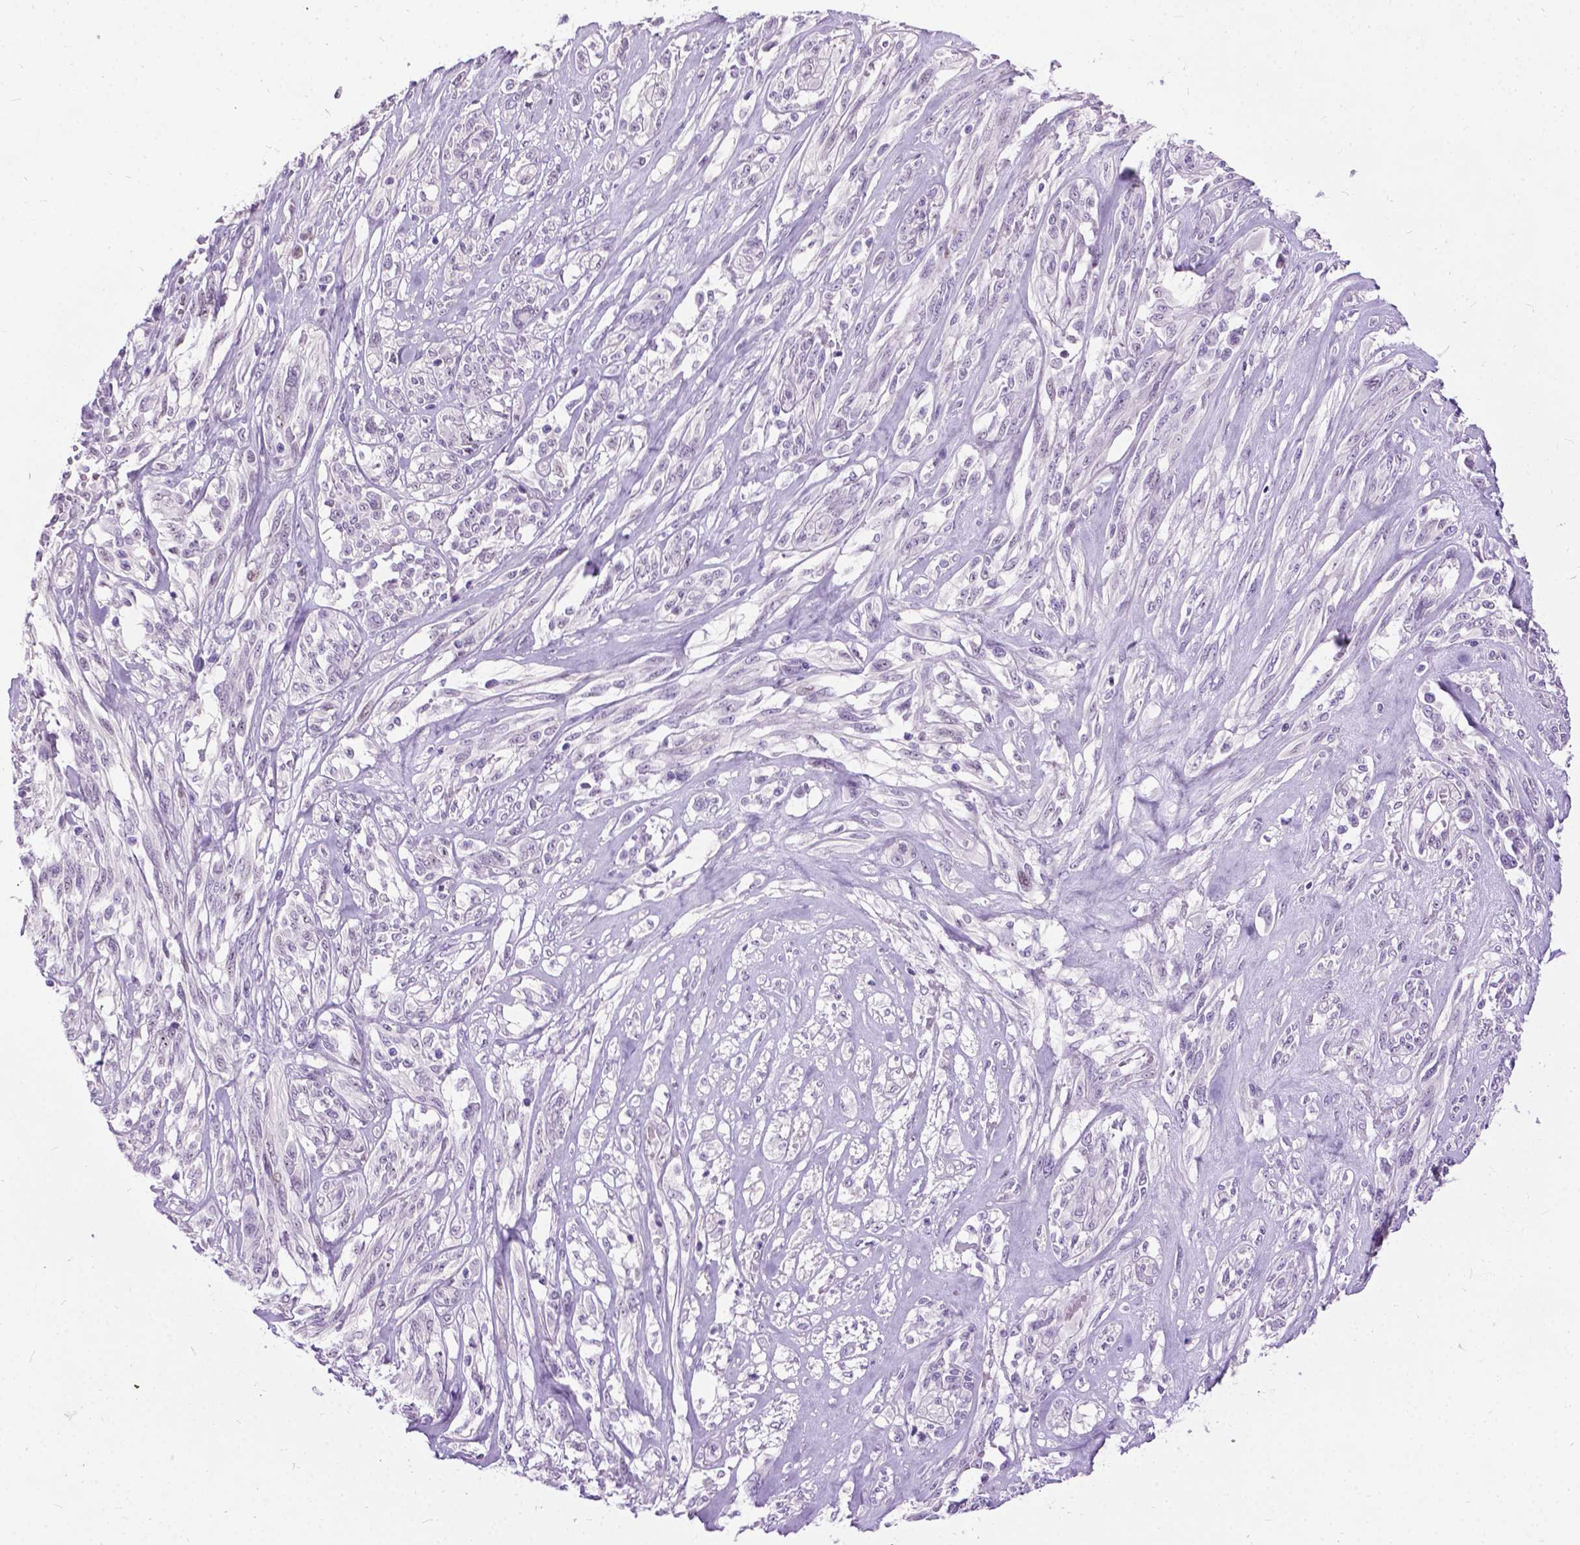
{"staining": {"intensity": "negative", "quantity": "none", "location": "none"}, "tissue": "melanoma", "cell_type": "Tumor cells", "image_type": "cancer", "snomed": [{"axis": "morphology", "description": "Malignant melanoma, NOS"}, {"axis": "topography", "description": "Skin"}], "caption": "The immunohistochemistry (IHC) image has no significant positivity in tumor cells of melanoma tissue.", "gene": "PROB1", "patient": {"sex": "female", "age": 91}}